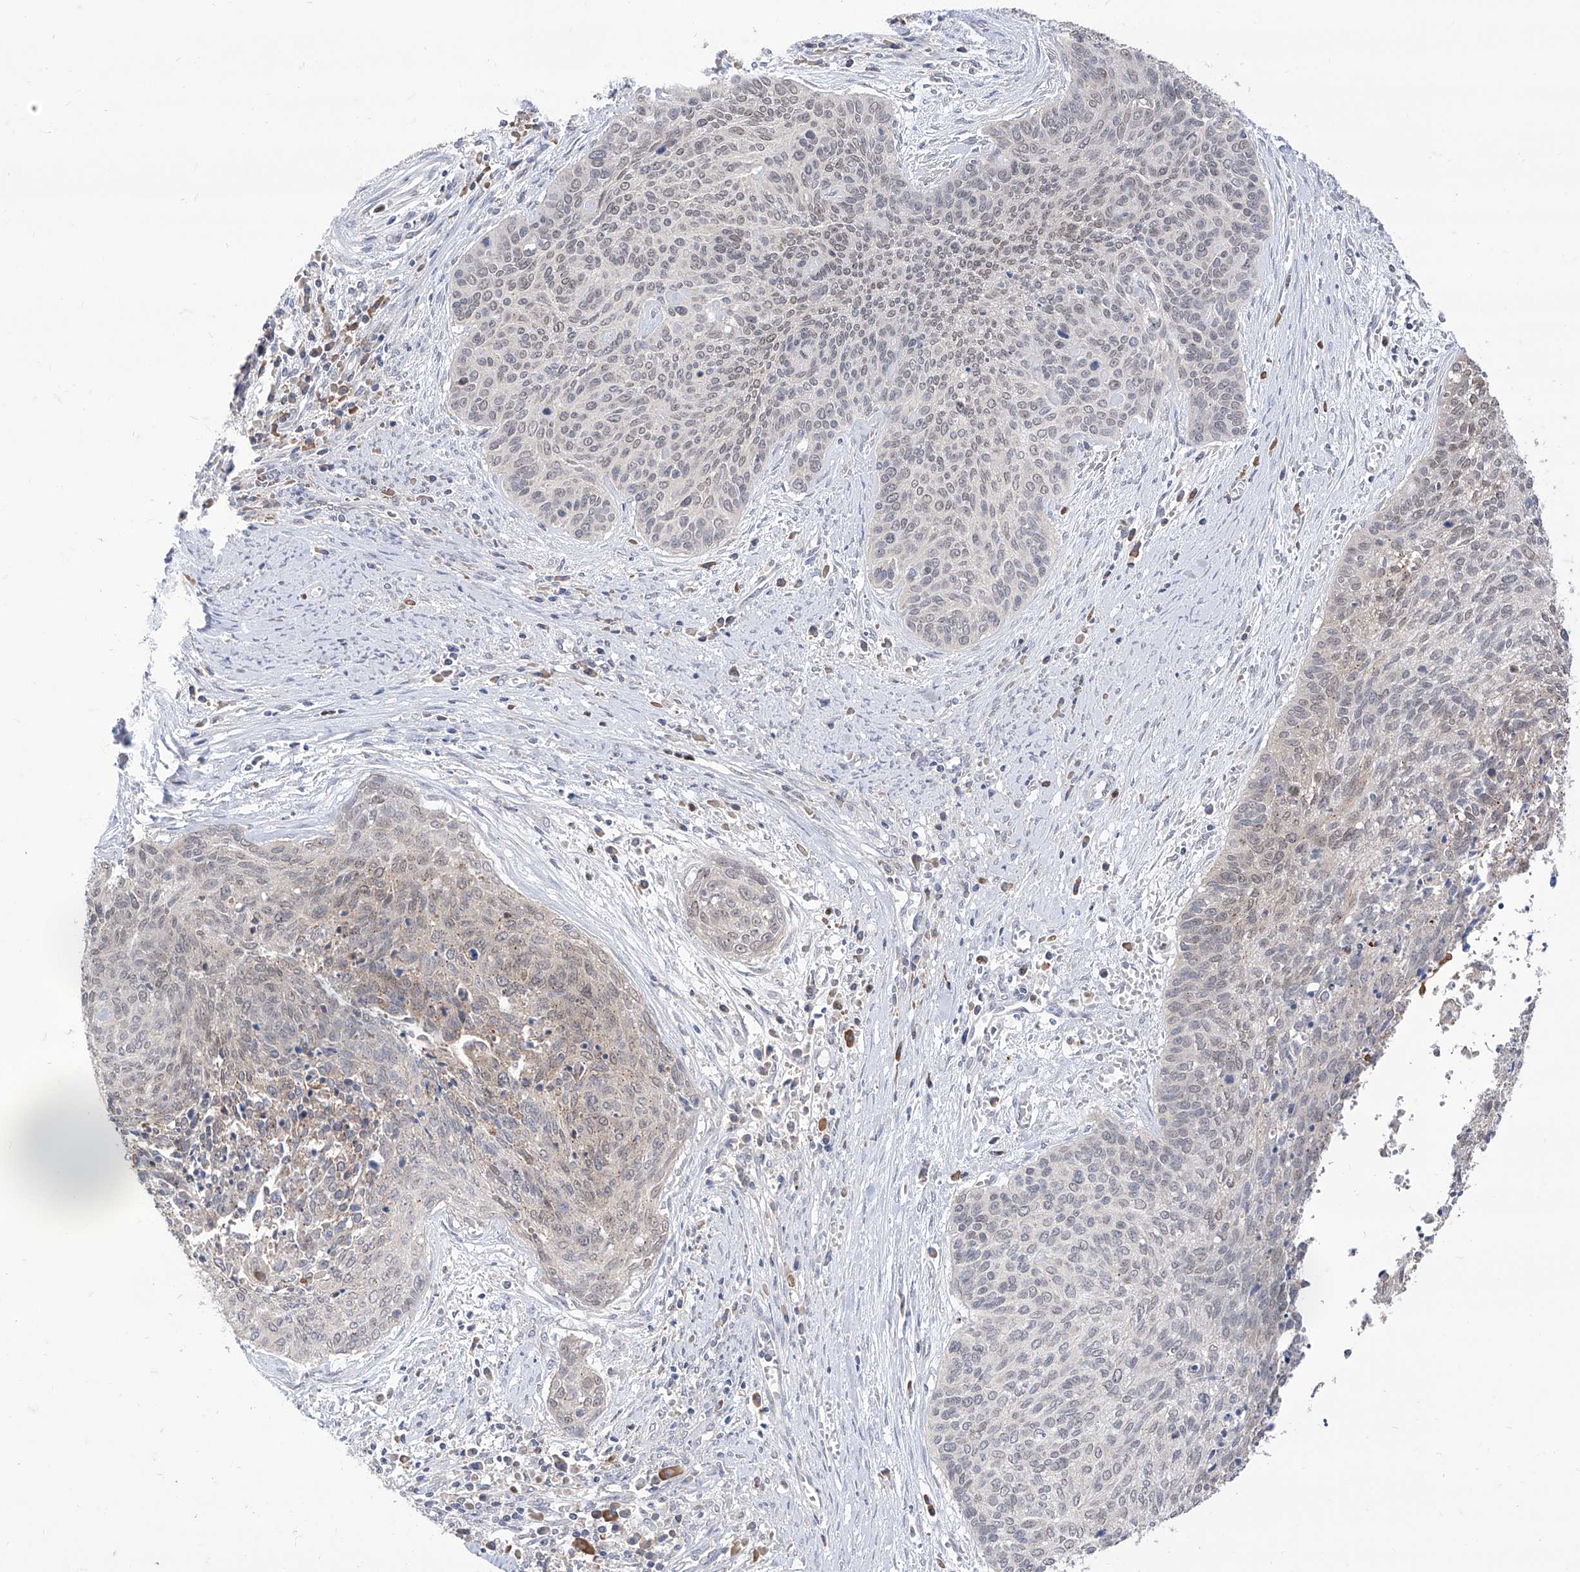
{"staining": {"intensity": "negative", "quantity": "none", "location": "none"}, "tissue": "cervical cancer", "cell_type": "Tumor cells", "image_type": "cancer", "snomed": [{"axis": "morphology", "description": "Squamous cell carcinoma, NOS"}, {"axis": "topography", "description": "Cervix"}], "caption": "A histopathology image of cervical cancer (squamous cell carcinoma) stained for a protein demonstrates no brown staining in tumor cells. (DAB (3,3'-diaminobenzidine) immunohistochemistry, high magnification).", "gene": "BROX", "patient": {"sex": "female", "age": 55}}